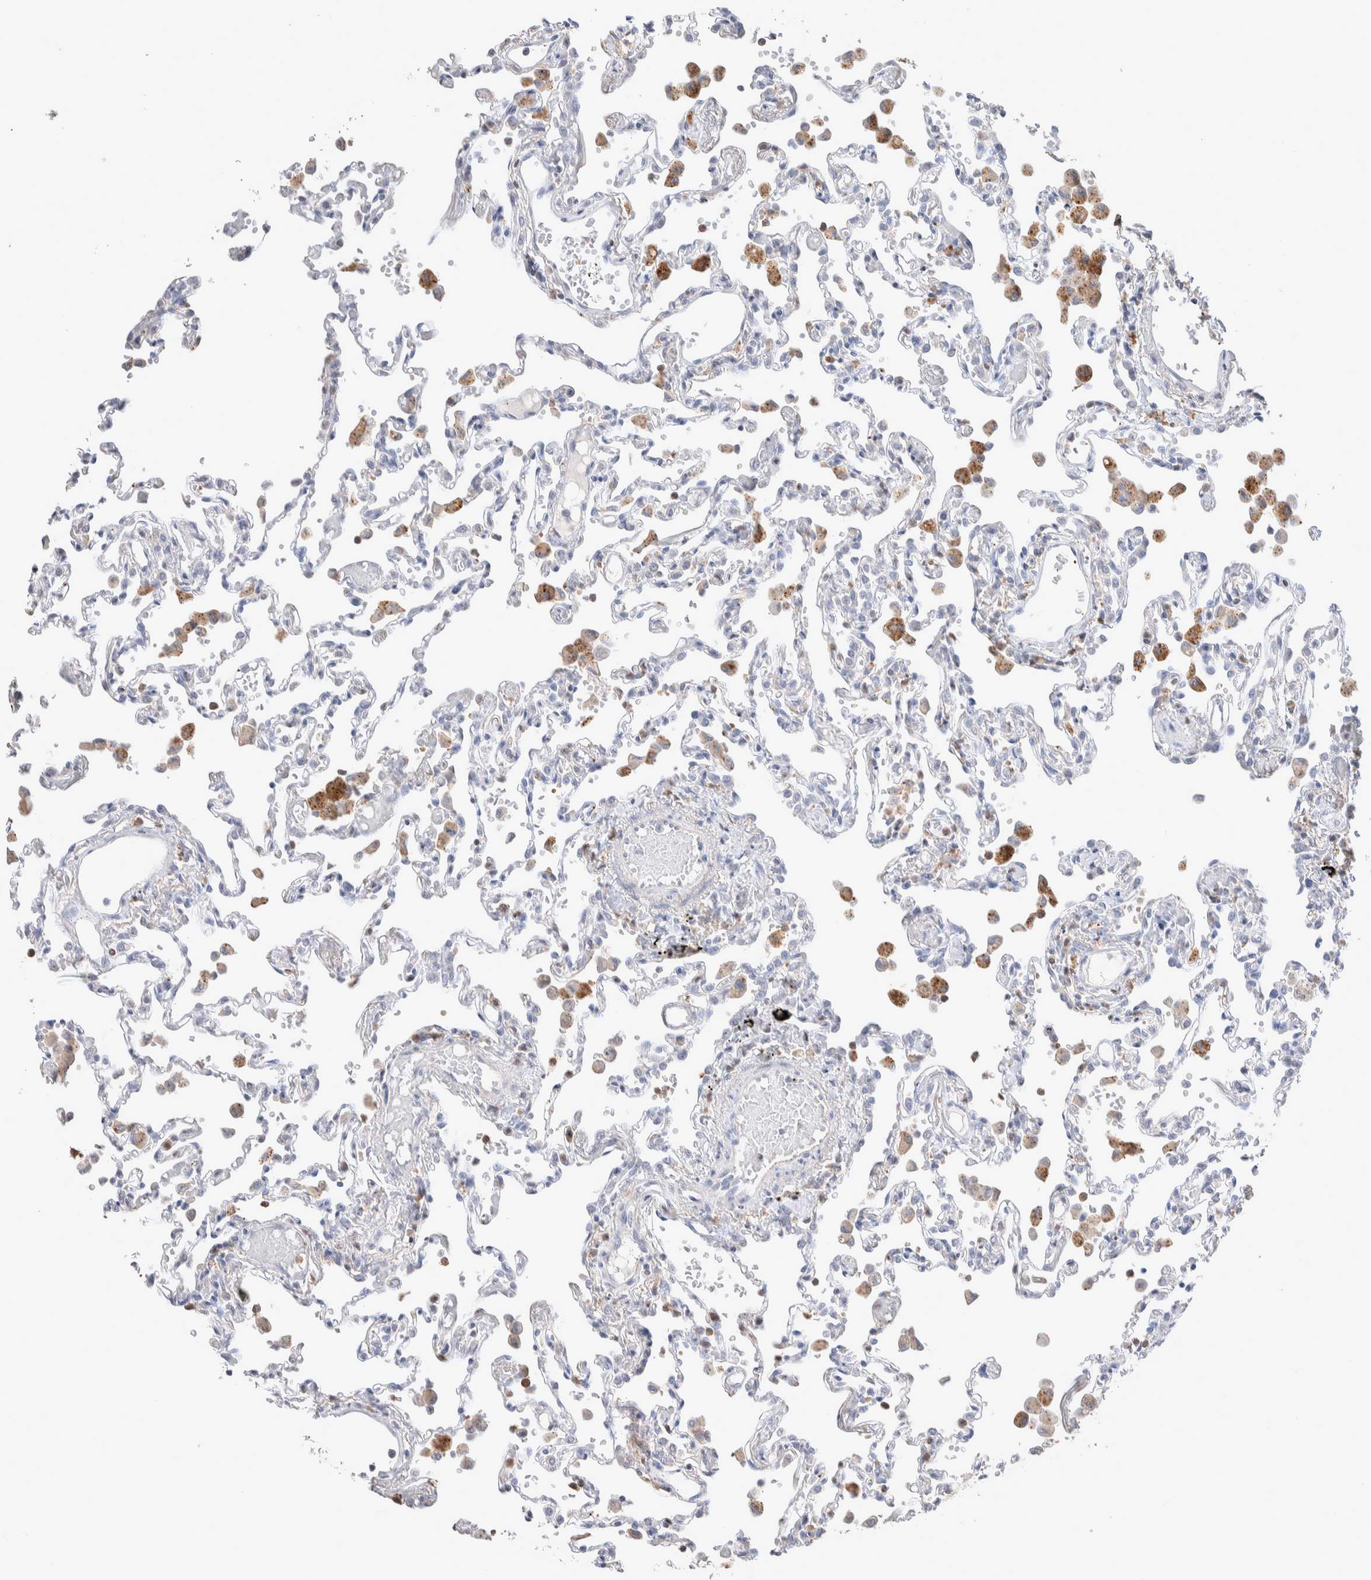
{"staining": {"intensity": "negative", "quantity": "none", "location": "none"}, "tissue": "lung", "cell_type": "Alveolar cells", "image_type": "normal", "snomed": [{"axis": "morphology", "description": "Normal tissue, NOS"}, {"axis": "topography", "description": "Bronchus"}, {"axis": "topography", "description": "Lung"}], "caption": "This micrograph is of unremarkable lung stained with immunohistochemistry to label a protein in brown with the nuclei are counter-stained blue. There is no staining in alveolar cells.", "gene": "FFAR2", "patient": {"sex": "female", "age": 49}}